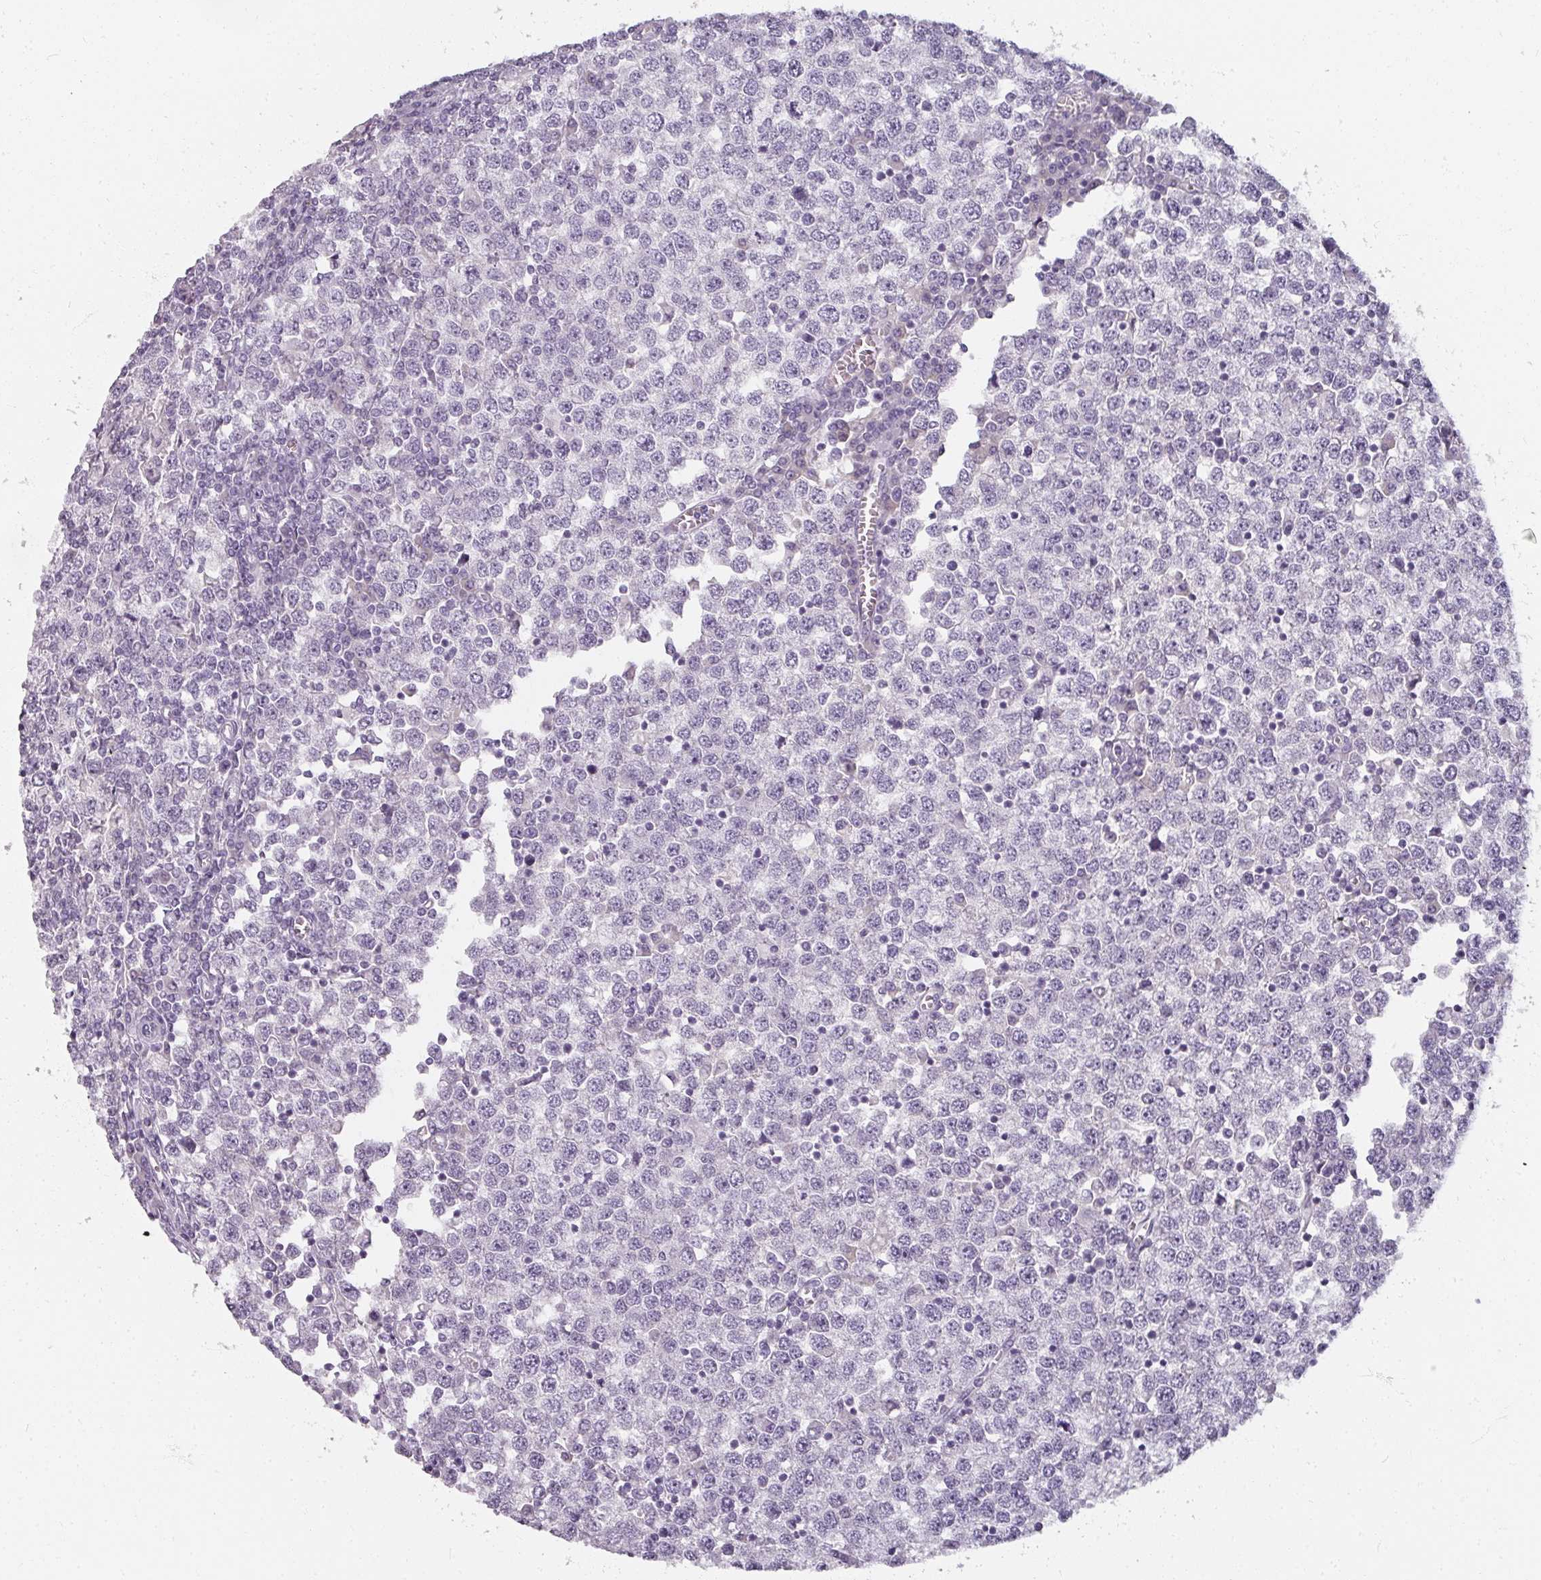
{"staining": {"intensity": "negative", "quantity": "none", "location": "none"}, "tissue": "testis cancer", "cell_type": "Tumor cells", "image_type": "cancer", "snomed": [{"axis": "morphology", "description": "Seminoma, NOS"}, {"axis": "topography", "description": "Testis"}], "caption": "A histopathology image of human seminoma (testis) is negative for staining in tumor cells. (DAB immunohistochemistry (IHC) with hematoxylin counter stain).", "gene": "REG3G", "patient": {"sex": "male", "age": 65}}